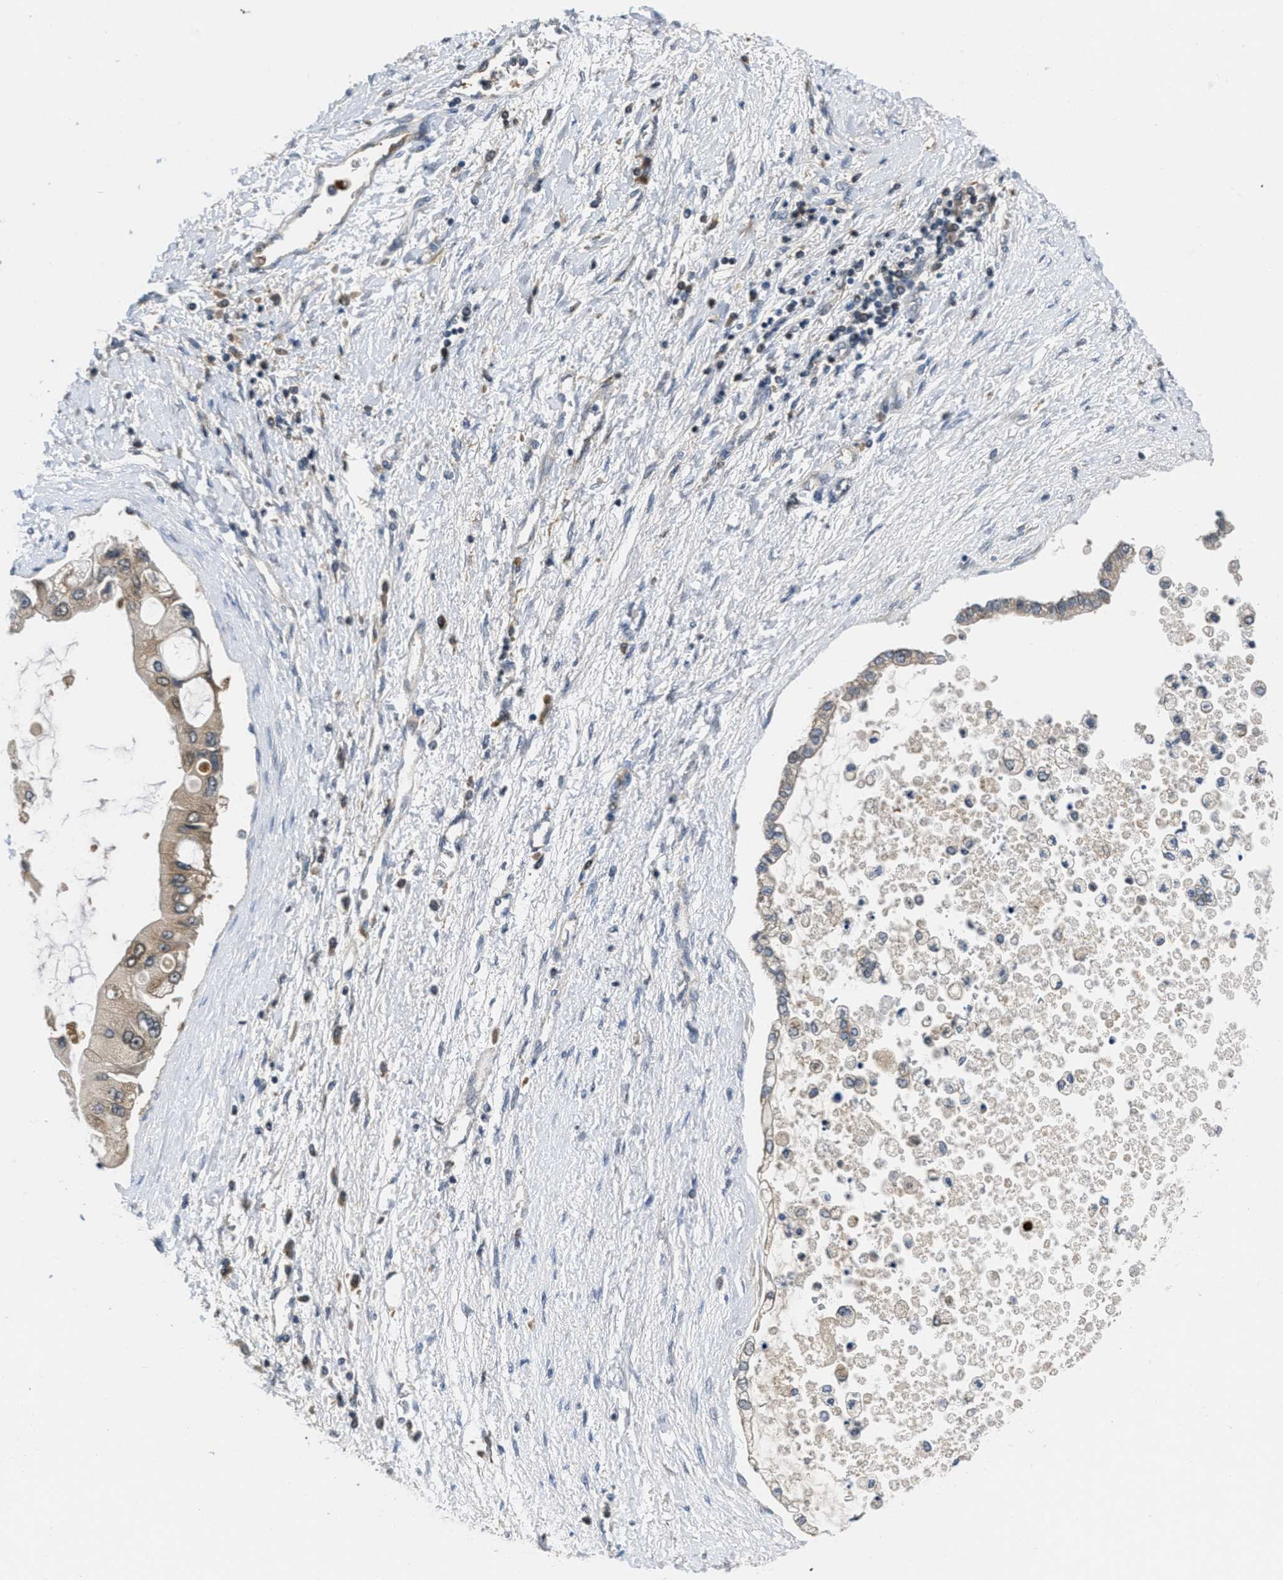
{"staining": {"intensity": "weak", "quantity": ">75%", "location": "cytoplasmic/membranous"}, "tissue": "liver cancer", "cell_type": "Tumor cells", "image_type": "cancer", "snomed": [{"axis": "morphology", "description": "Cholangiocarcinoma"}, {"axis": "topography", "description": "Liver"}], "caption": "Cholangiocarcinoma (liver) stained with a brown dye exhibits weak cytoplasmic/membranous positive staining in about >75% of tumor cells.", "gene": "ANGPT1", "patient": {"sex": "male", "age": 50}}